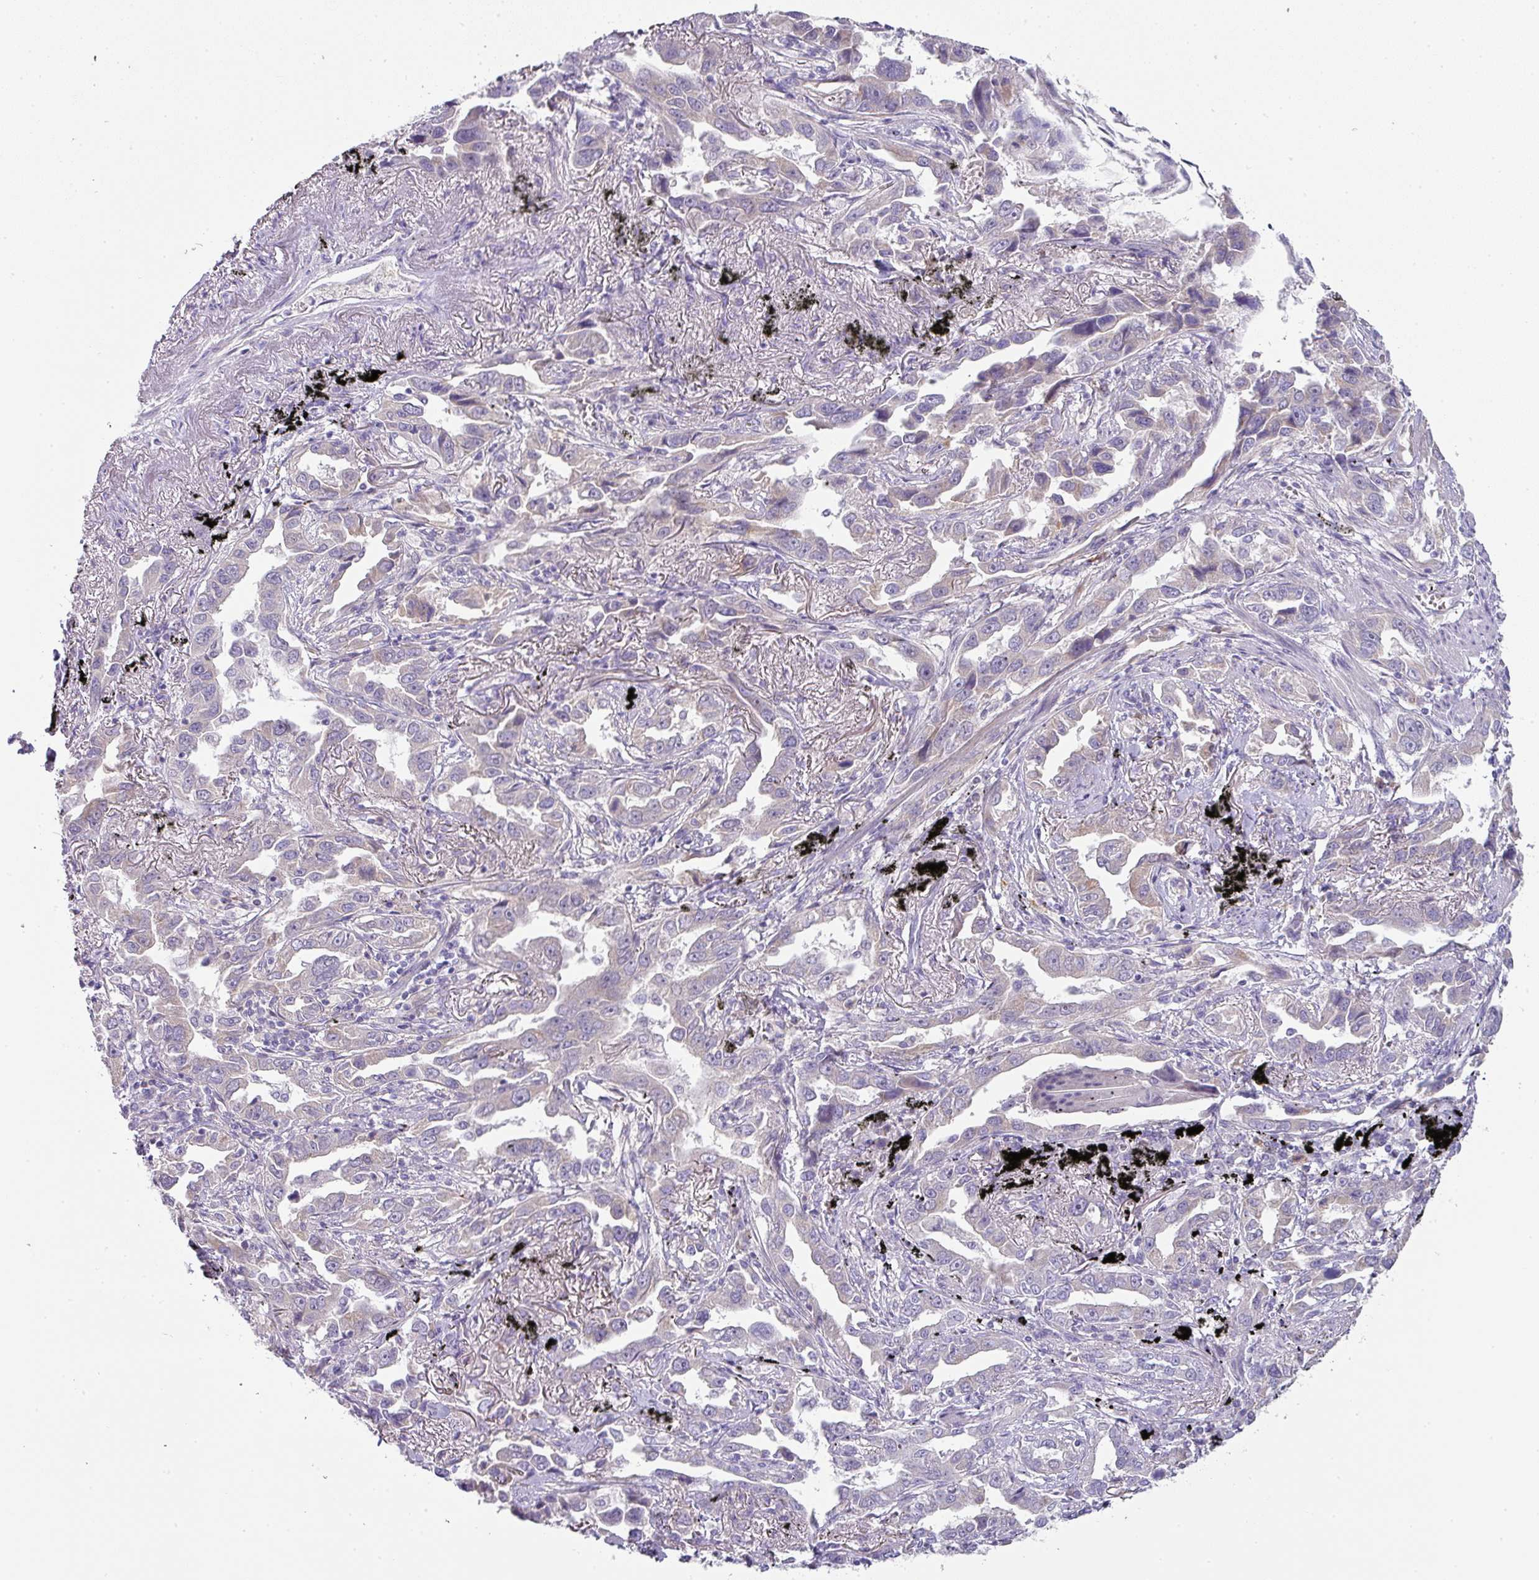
{"staining": {"intensity": "weak", "quantity": "<25%", "location": "cytoplasmic/membranous"}, "tissue": "lung cancer", "cell_type": "Tumor cells", "image_type": "cancer", "snomed": [{"axis": "morphology", "description": "Adenocarcinoma, NOS"}, {"axis": "topography", "description": "Lung"}], "caption": "Tumor cells show no significant expression in lung cancer.", "gene": "OR52N1", "patient": {"sex": "male", "age": 67}}